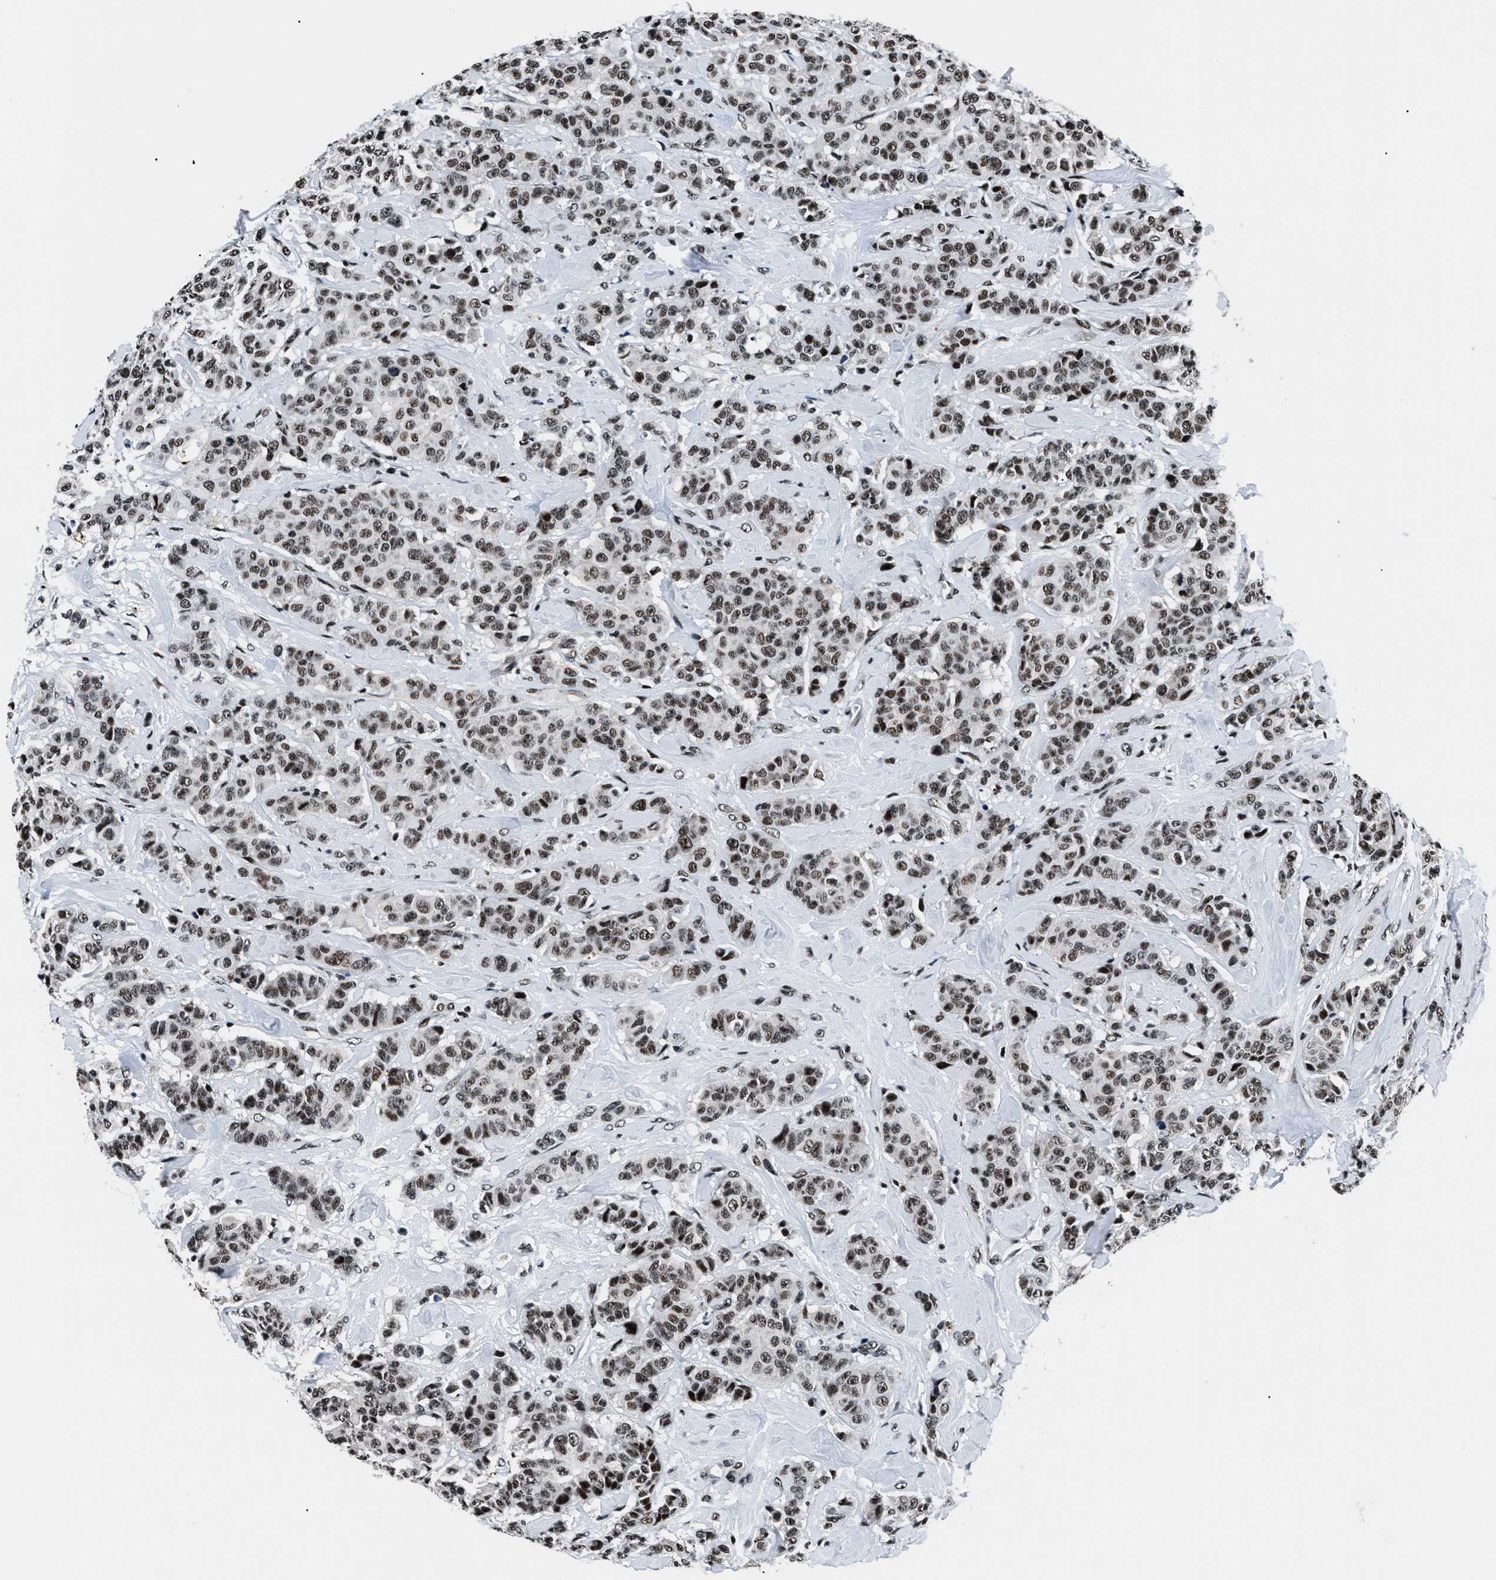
{"staining": {"intensity": "strong", "quantity": ">75%", "location": "nuclear"}, "tissue": "breast cancer", "cell_type": "Tumor cells", "image_type": "cancer", "snomed": [{"axis": "morphology", "description": "Normal tissue, NOS"}, {"axis": "morphology", "description": "Duct carcinoma"}, {"axis": "topography", "description": "Breast"}], "caption": "Protein staining of intraductal carcinoma (breast) tissue displays strong nuclear positivity in approximately >75% of tumor cells.", "gene": "SMARCB1", "patient": {"sex": "female", "age": 40}}